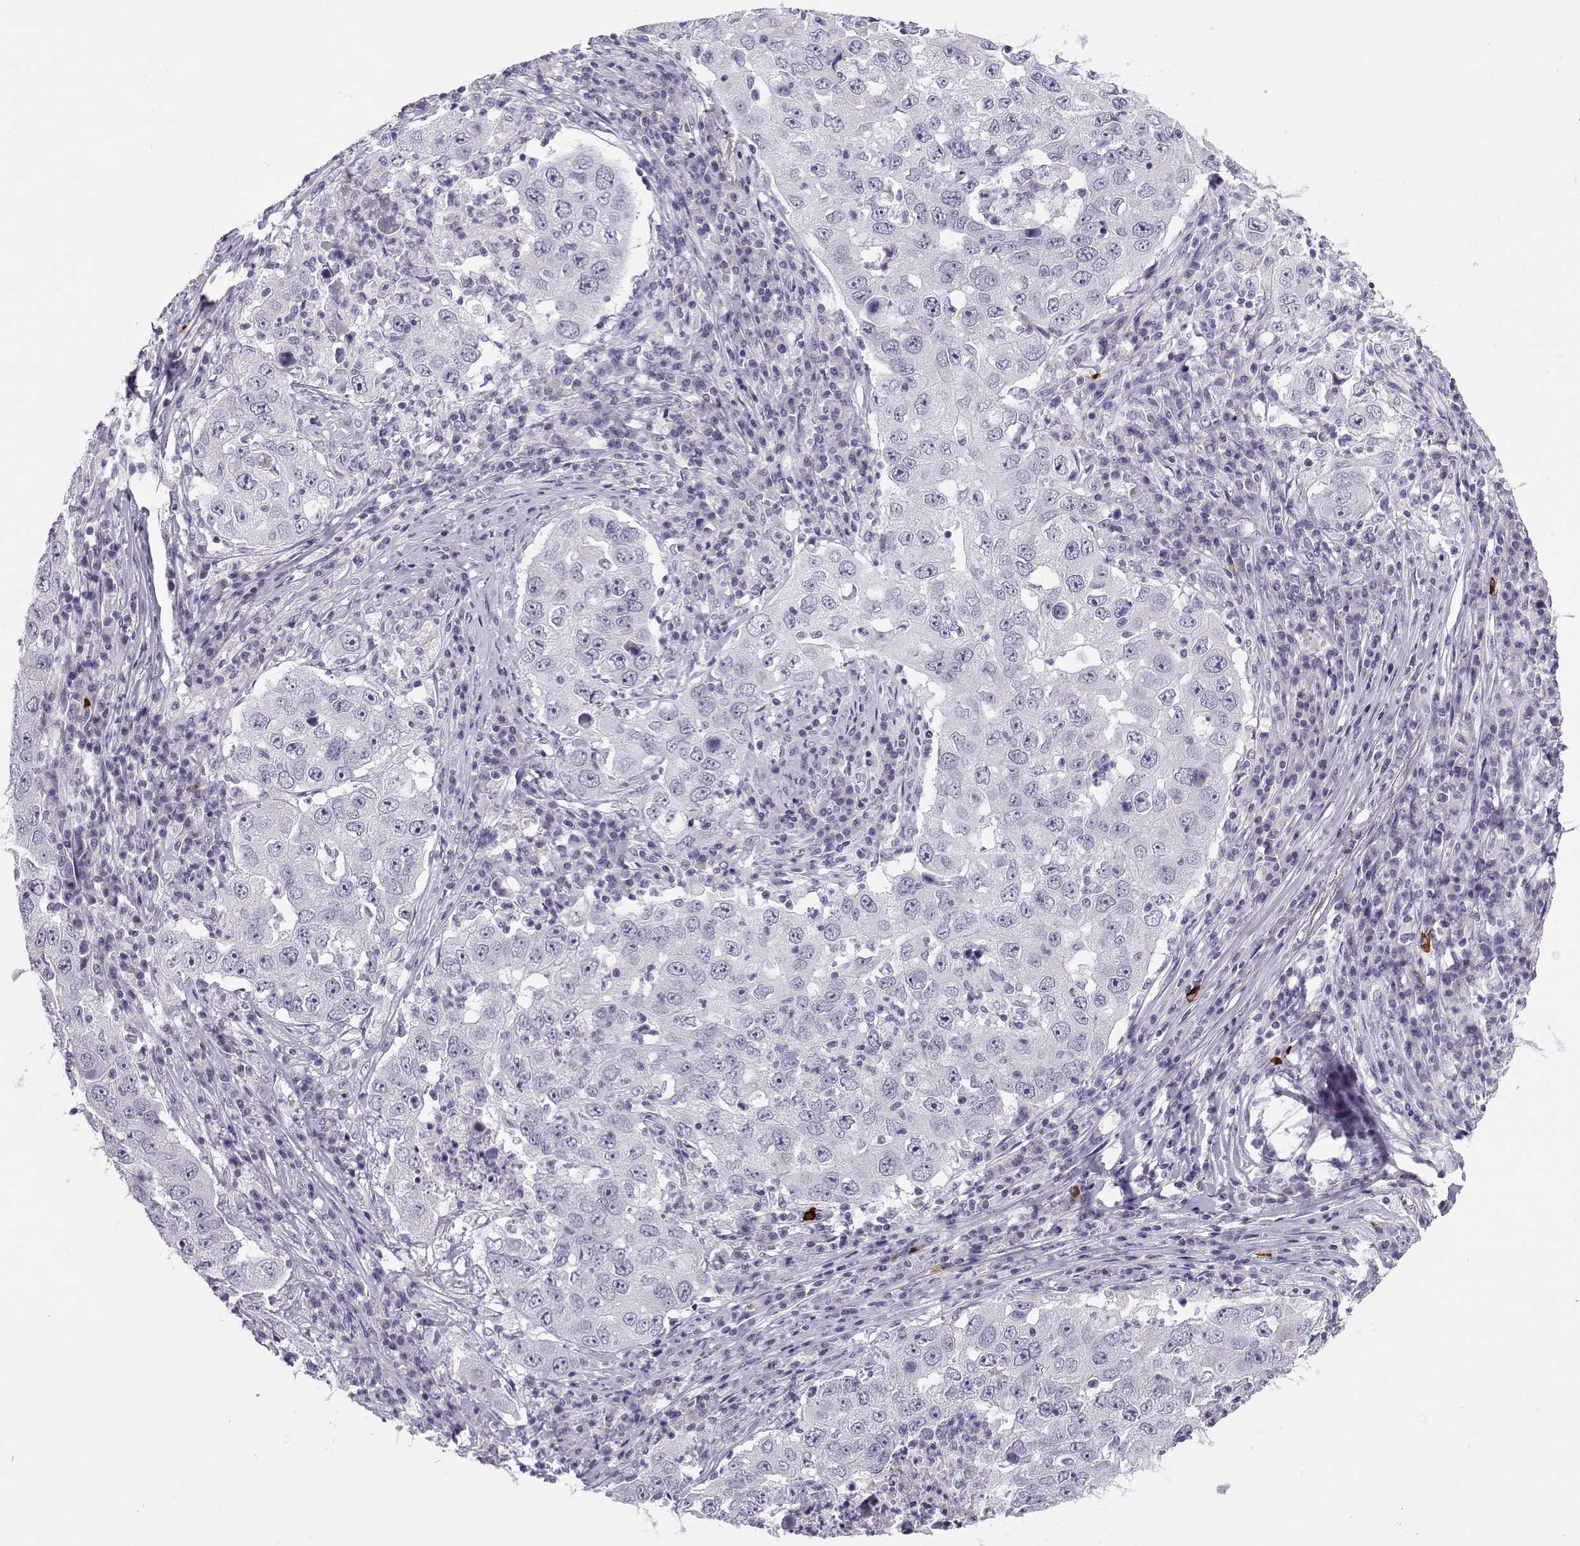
{"staining": {"intensity": "negative", "quantity": "none", "location": "none"}, "tissue": "lung cancer", "cell_type": "Tumor cells", "image_type": "cancer", "snomed": [{"axis": "morphology", "description": "Adenocarcinoma, NOS"}, {"axis": "topography", "description": "Lung"}], "caption": "DAB immunohistochemical staining of lung cancer (adenocarcinoma) demonstrates no significant staining in tumor cells. The staining was performed using DAB (3,3'-diaminobenzidine) to visualize the protein expression in brown, while the nuclei were stained in blue with hematoxylin (Magnification: 20x).", "gene": "CFAP77", "patient": {"sex": "male", "age": 73}}